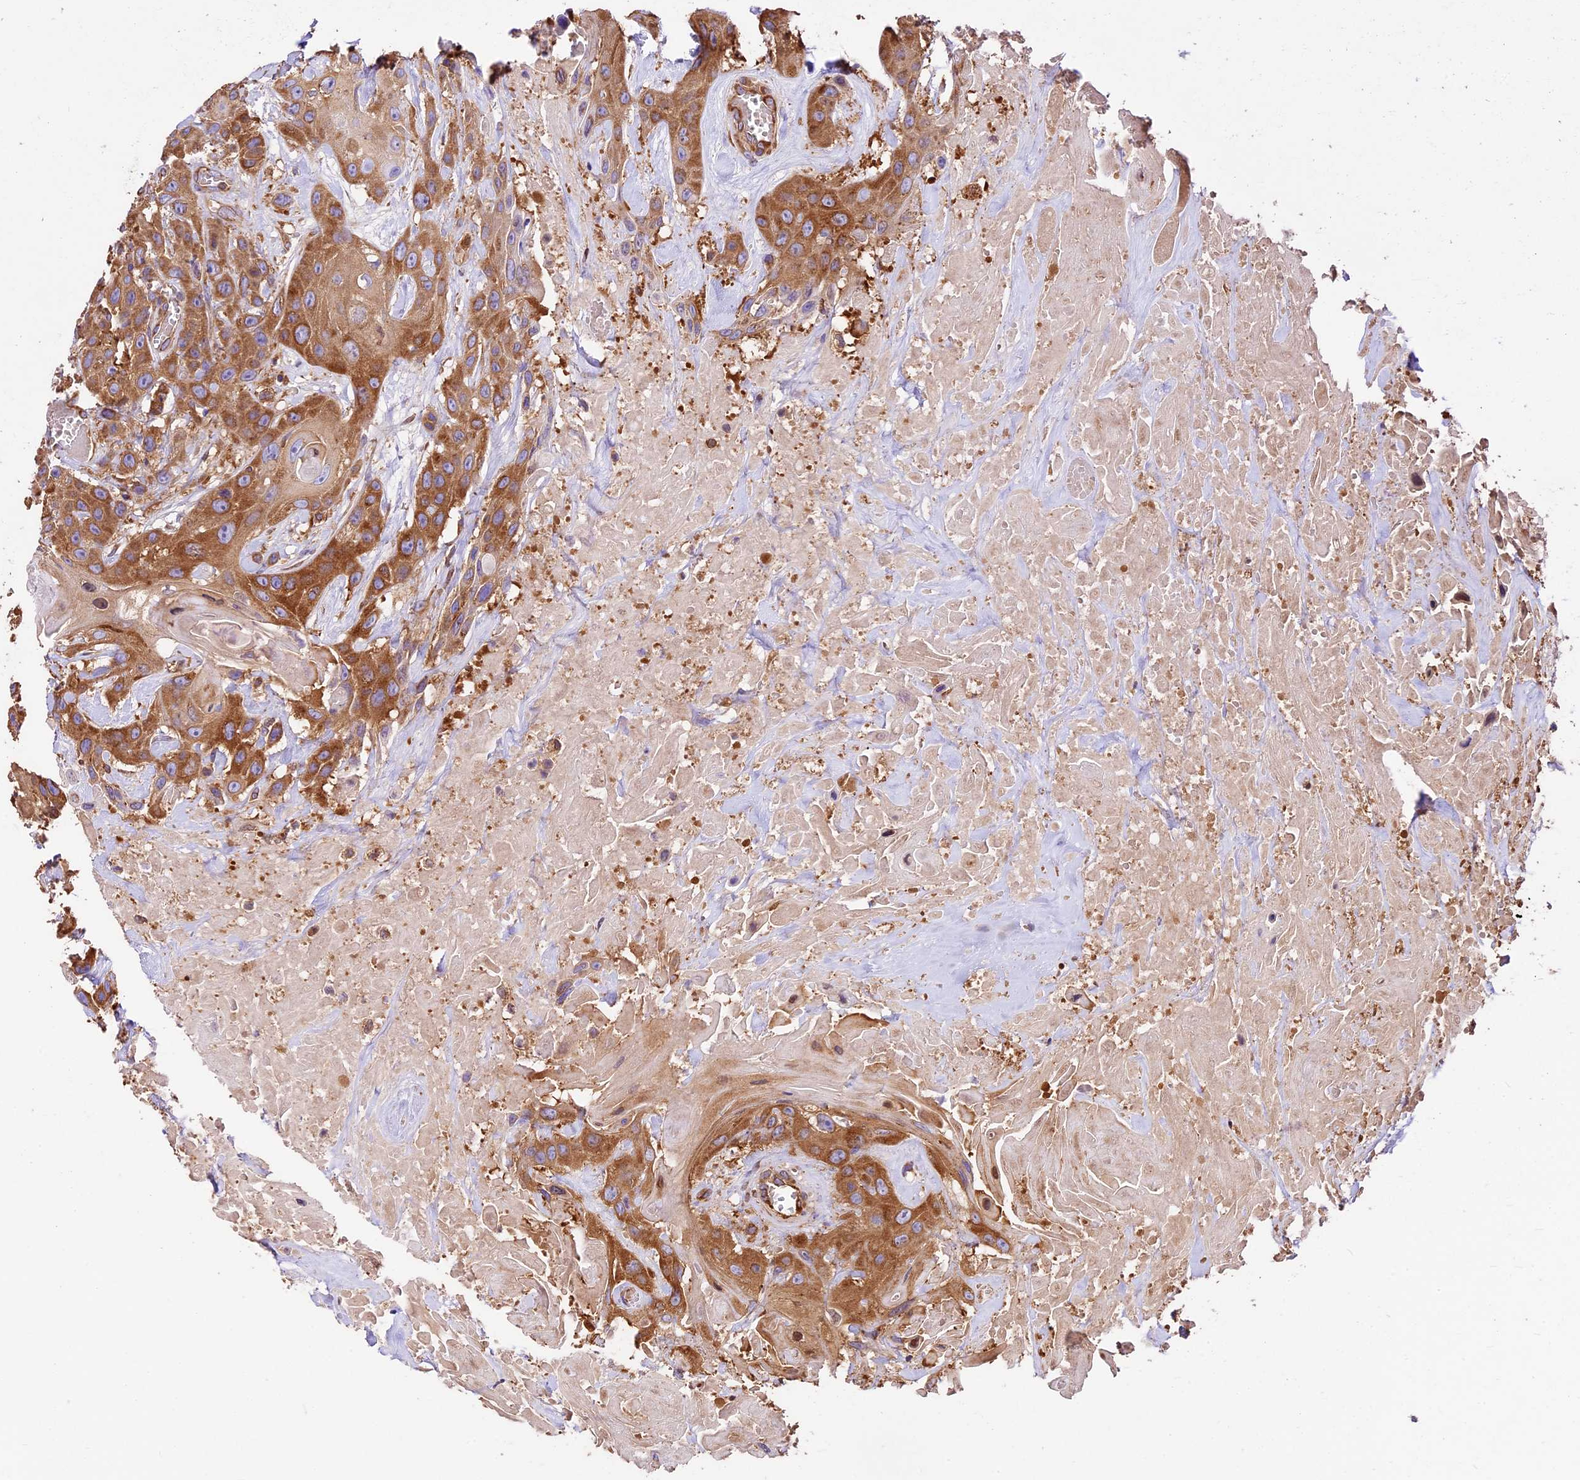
{"staining": {"intensity": "moderate", "quantity": ">75%", "location": "cytoplasmic/membranous"}, "tissue": "head and neck cancer", "cell_type": "Tumor cells", "image_type": "cancer", "snomed": [{"axis": "morphology", "description": "Squamous cell carcinoma, NOS"}, {"axis": "topography", "description": "Head-Neck"}], "caption": "Head and neck squamous cell carcinoma stained for a protein reveals moderate cytoplasmic/membranous positivity in tumor cells. Immunohistochemistry (ihc) stains the protein in brown and the nuclei are stained blue.", "gene": "KARS1", "patient": {"sex": "male", "age": 81}}